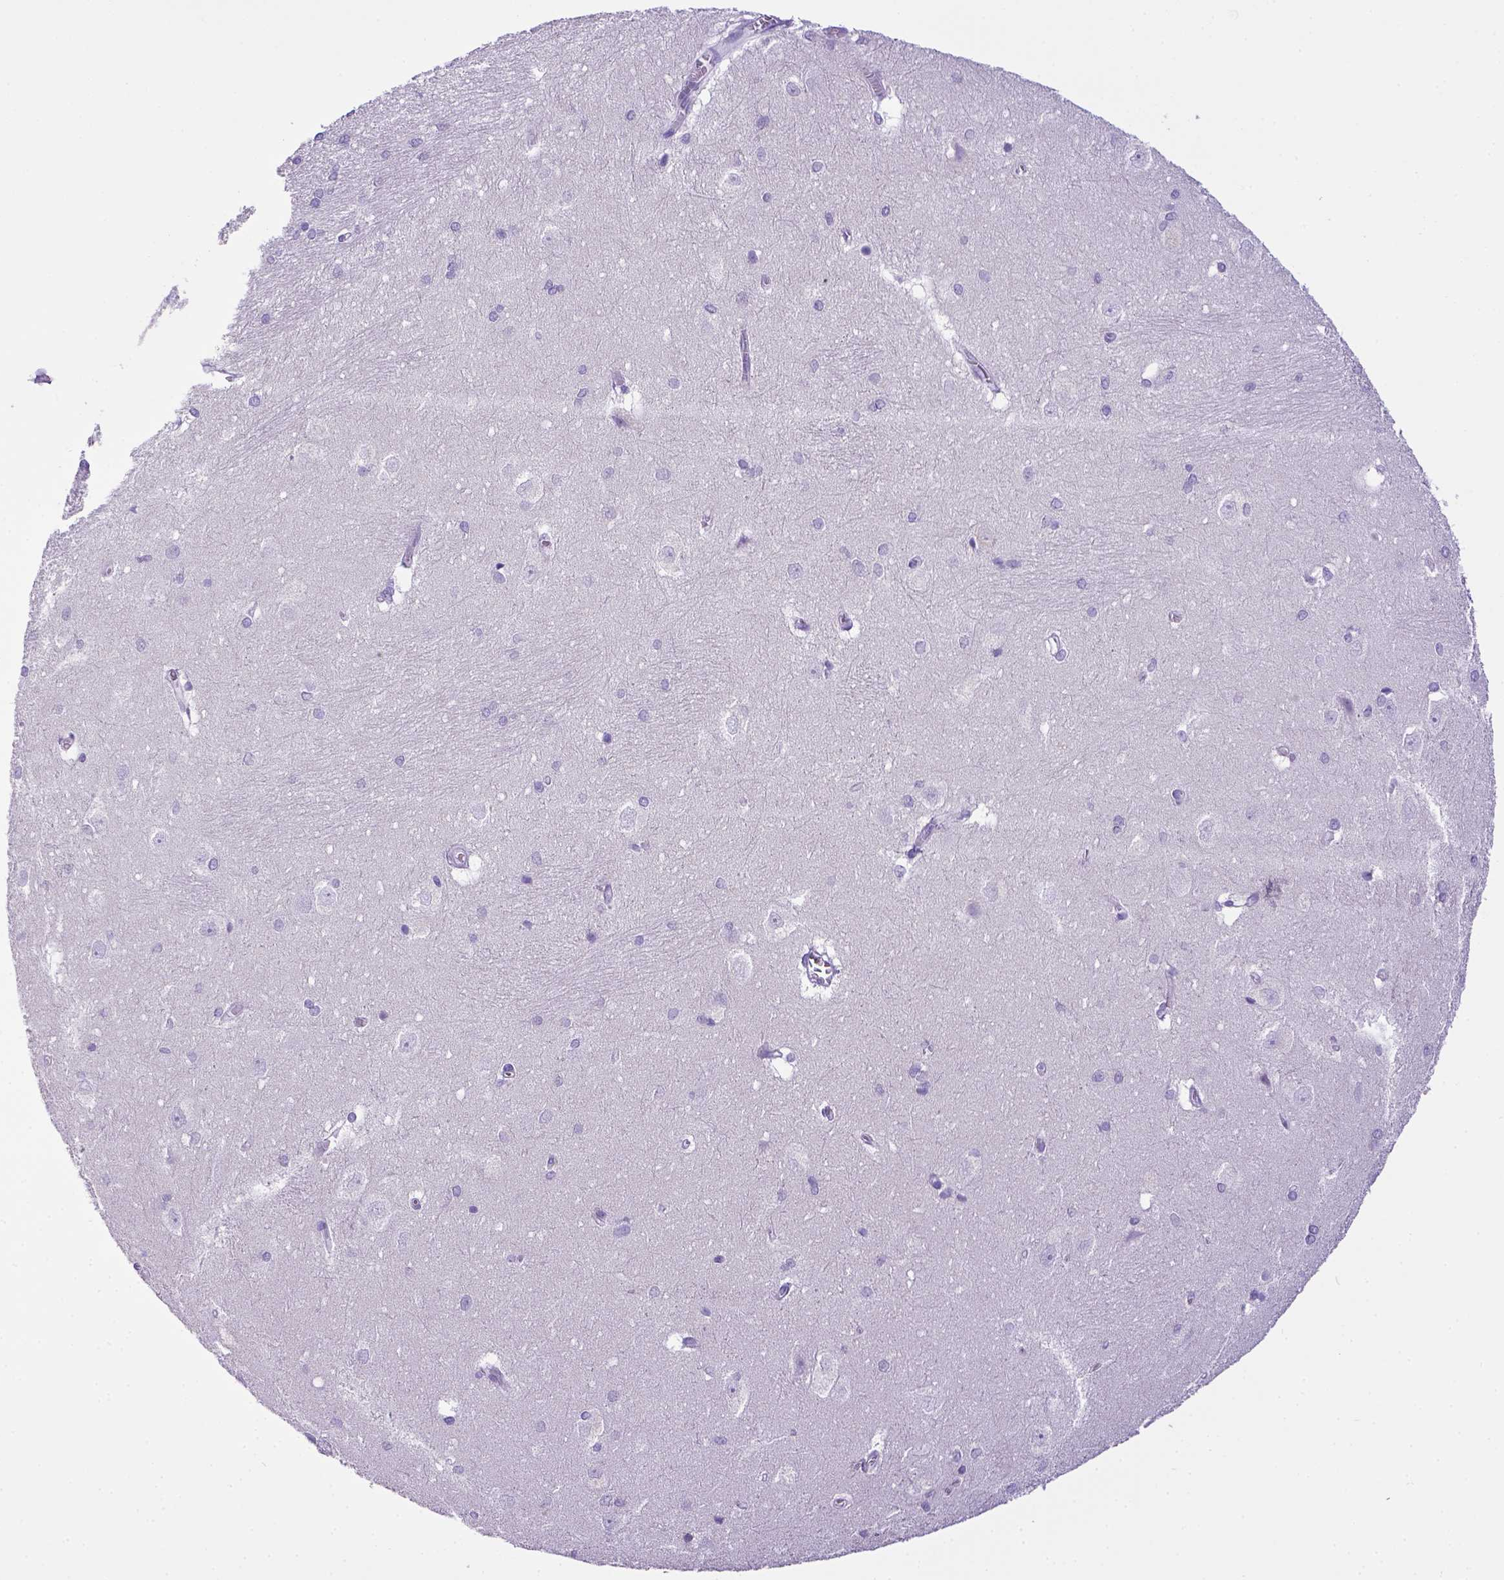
{"staining": {"intensity": "negative", "quantity": "none", "location": "none"}, "tissue": "hippocampus", "cell_type": "Glial cells", "image_type": "normal", "snomed": [{"axis": "morphology", "description": "Normal tissue, NOS"}, {"axis": "topography", "description": "Cerebral cortex"}, {"axis": "topography", "description": "Hippocampus"}], "caption": "The image displays no significant staining in glial cells of hippocampus.", "gene": "ESR1", "patient": {"sex": "female", "age": 19}}